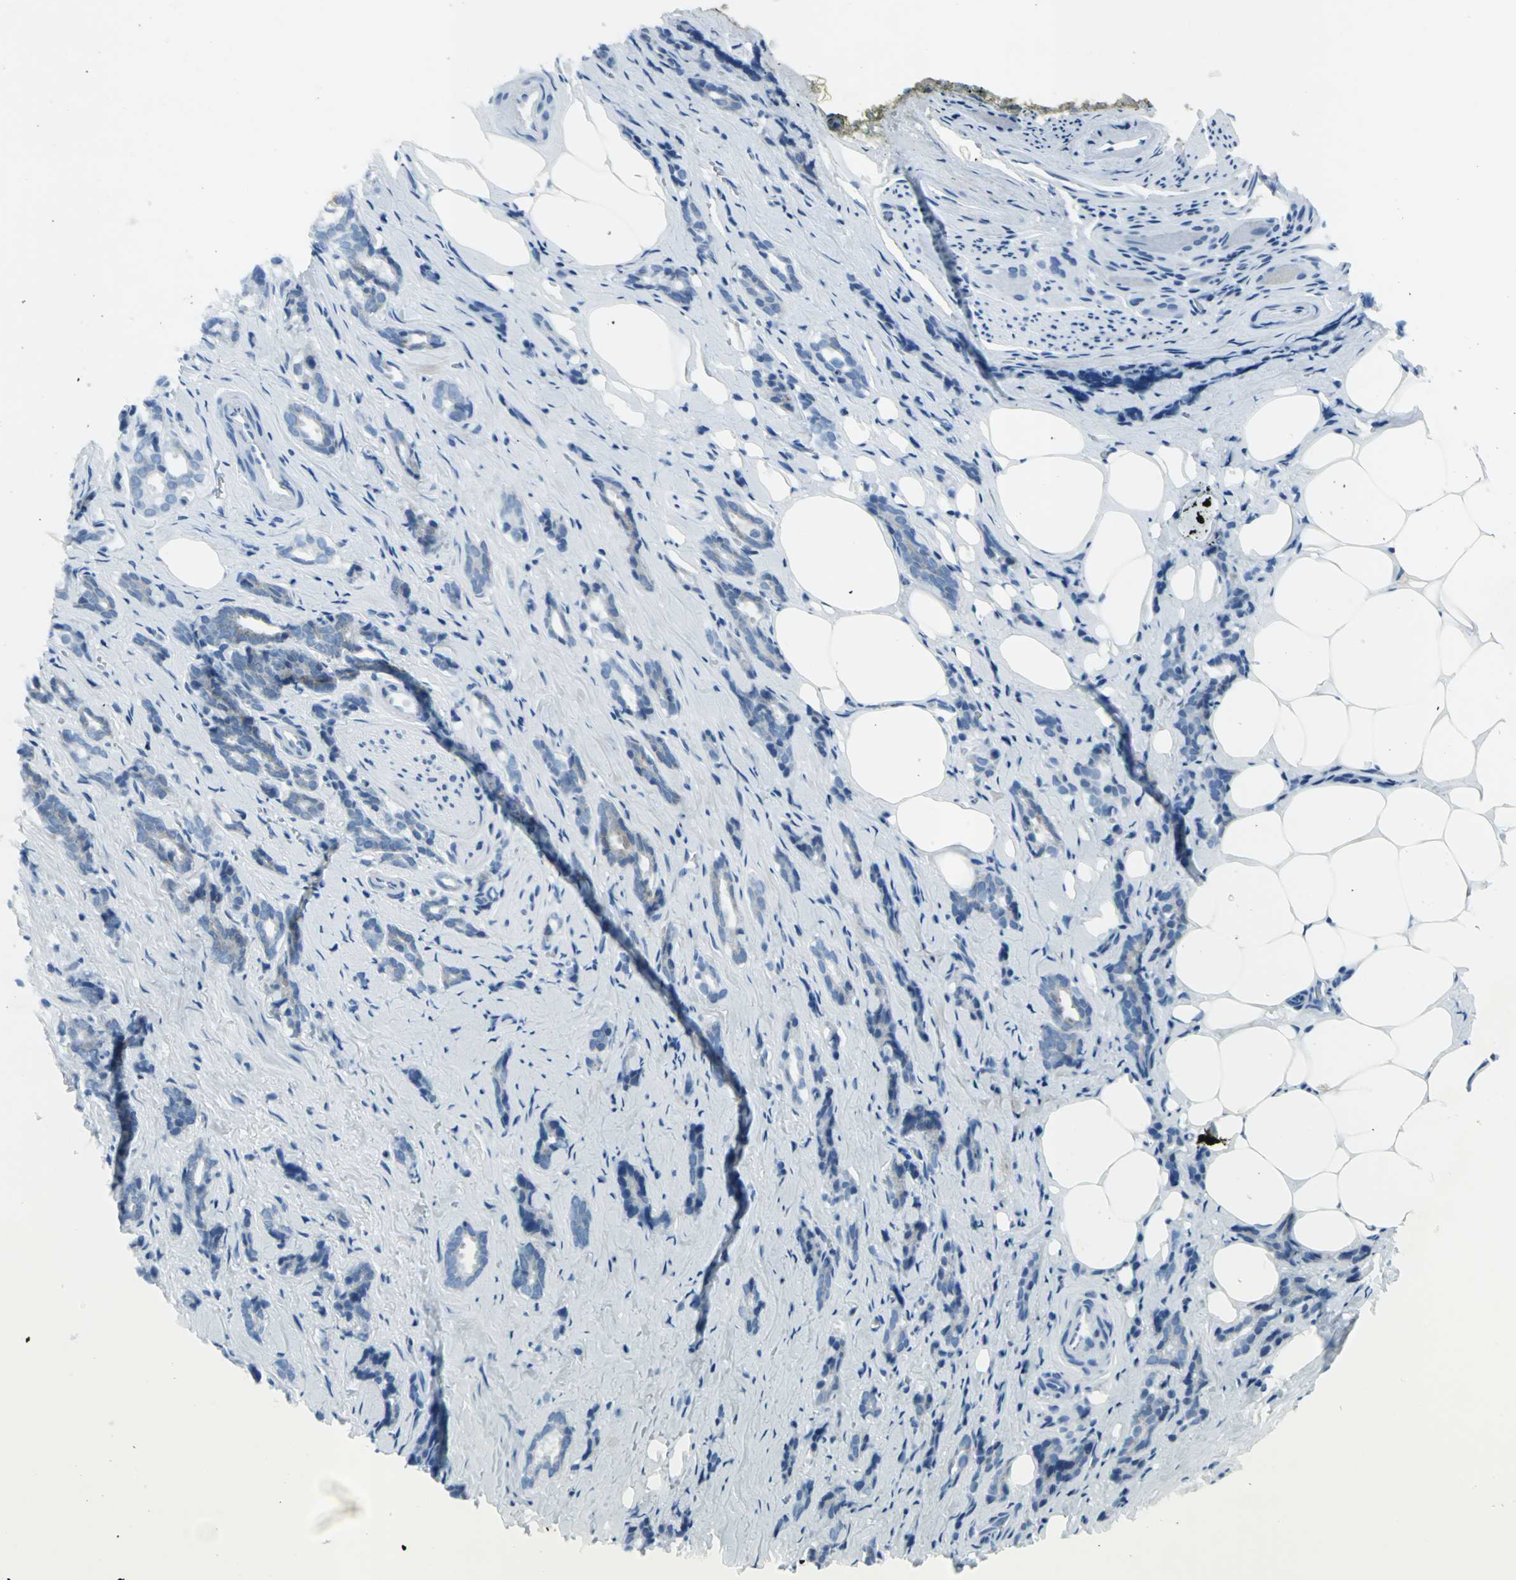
{"staining": {"intensity": "negative", "quantity": "none", "location": "none"}, "tissue": "prostate cancer", "cell_type": "Tumor cells", "image_type": "cancer", "snomed": [{"axis": "morphology", "description": "Adenocarcinoma, High grade"}, {"axis": "topography", "description": "Prostate"}], "caption": "Human prostate cancer (high-grade adenocarcinoma) stained for a protein using immunohistochemistry (IHC) shows no positivity in tumor cells.", "gene": "DNAI2", "patient": {"sex": "male", "age": 67}}